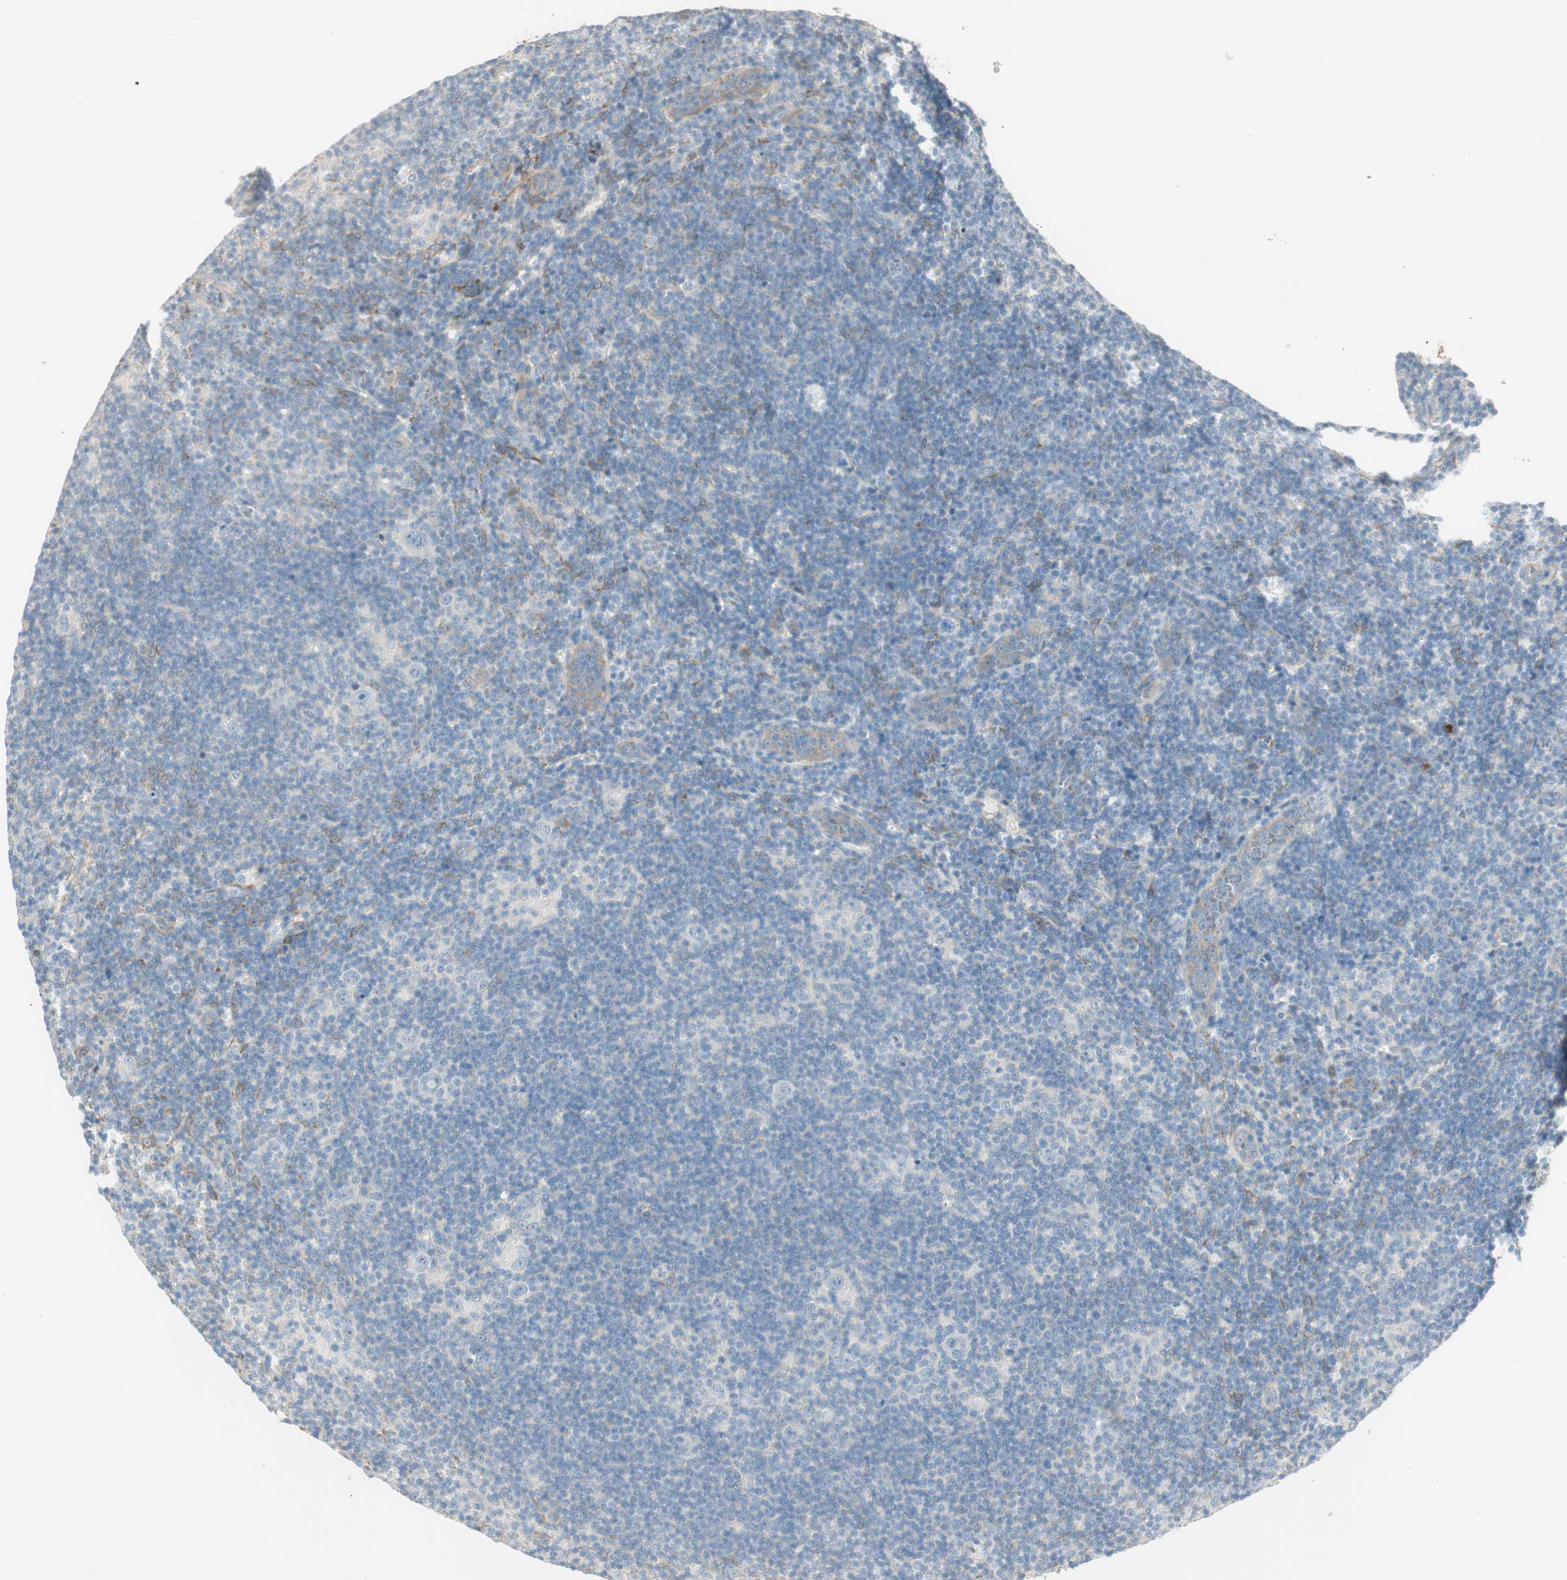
{"staining": {"intensity": "negative", "quantity": "none", "location": "none"}, "tissue": "lymphoma", "cell_type": "Tumor cells", "image_type": "cancer", "snomed": [{"axis": "morphology", "description": "Hodgkin's disease, NOS"}, {"axis": "topography", "description": "Lymph node"}], "caption": "Human Hodgkin's disease stained for a protein using IHC displays no positivity in tumor cells.", "gene": "MAPRE3", "patient": {"sex": "female", "age": 57}}